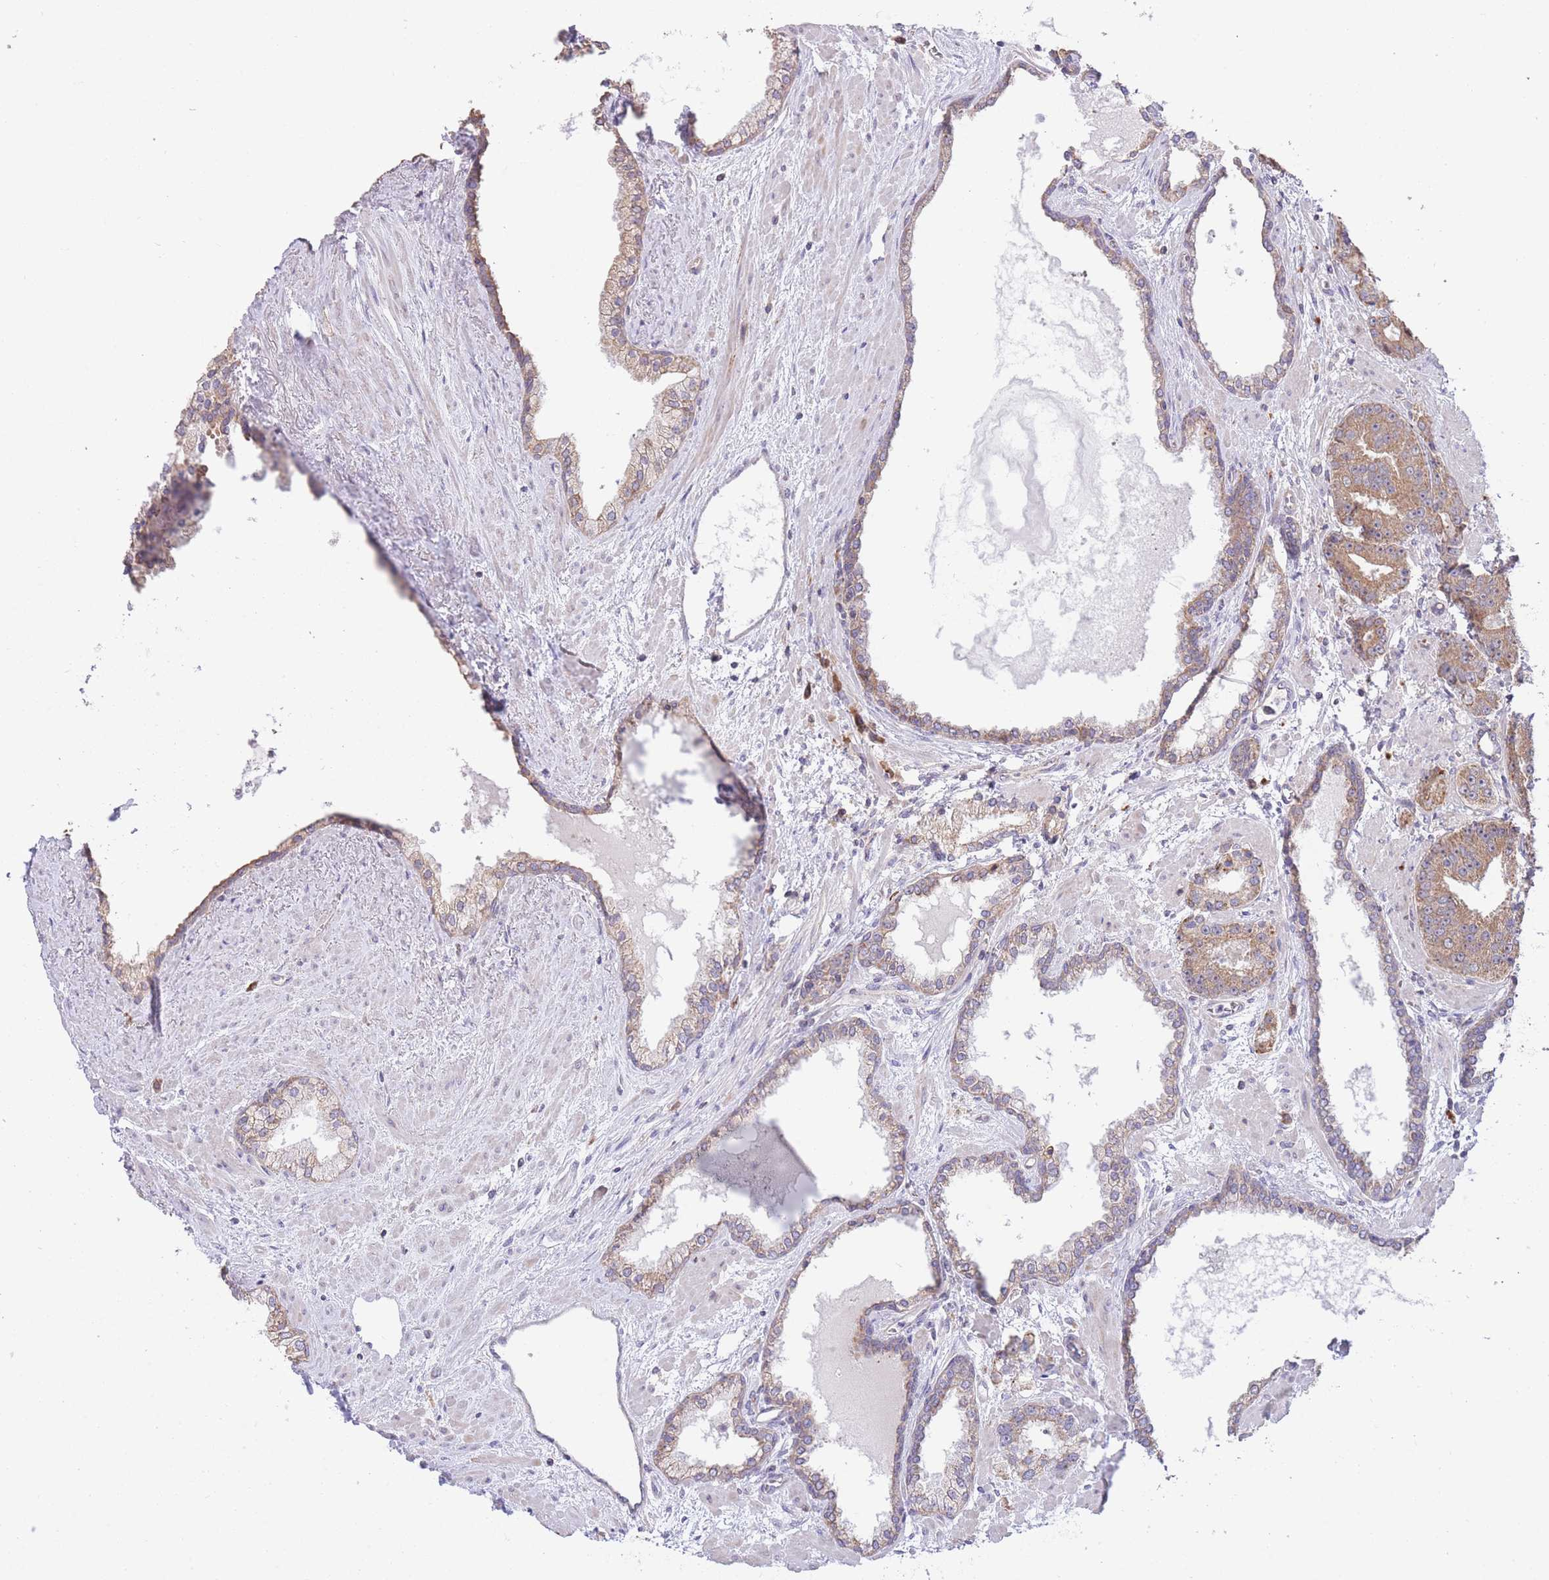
{"staining": {"intensity": "moderate", "quantity": ">75%", "location": "cytoplasmic/membranous"}, "tissue": "prostate cancer", "cell_type": "Tumor cells", "image_type": "cancer", "snomed": [{"axis": "morphology", "description": "Adenocarcinoma, High grade"}, {"axis": "topography", "description": "Prostate"}], "caption": "About >75% of tumor cells in prostate high-grade adenocarcinoma exhibit moderate cytoplasmic/membranous protein positivity as visualized by brown immunohistochemical staining.", "gene": "BOLA2B", "patient": {"sex": "male", "age": 71}}